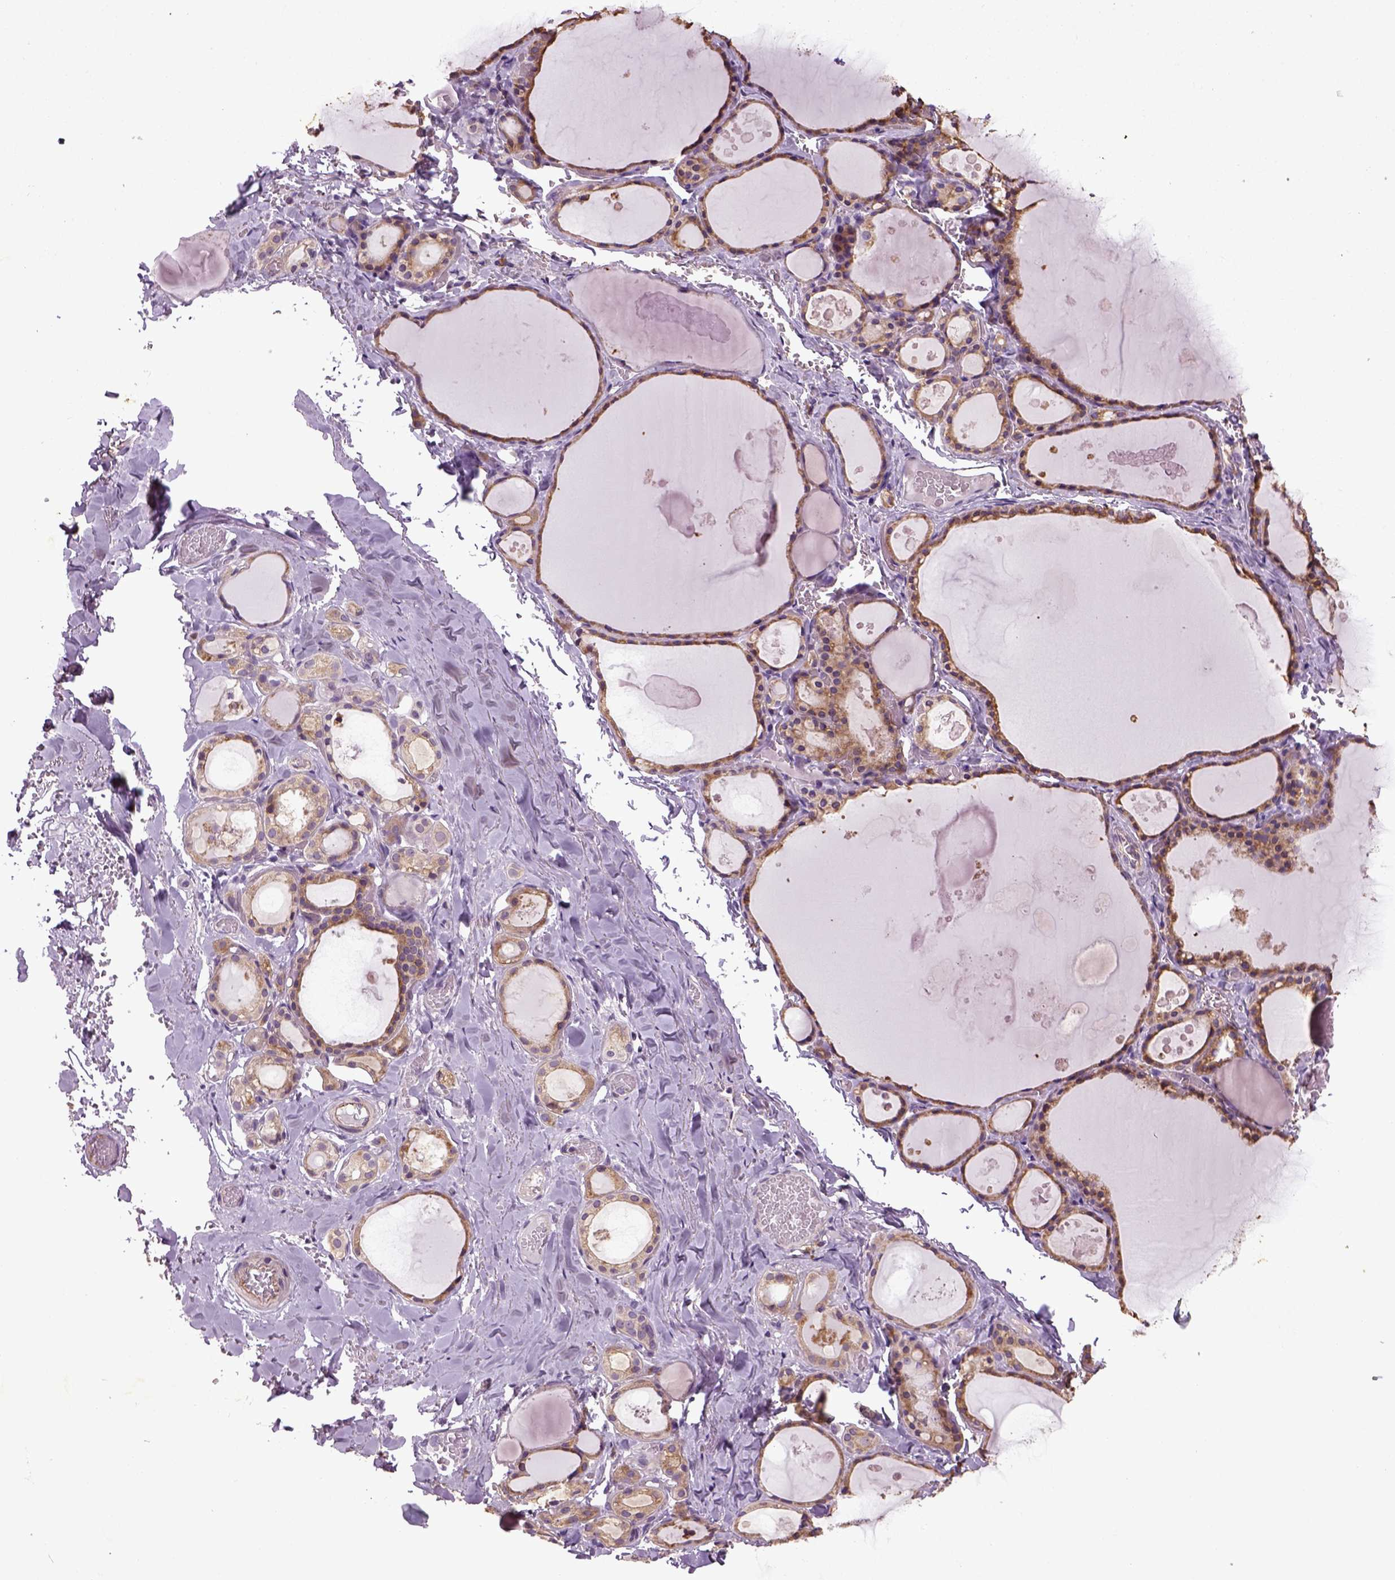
{"staining": {"intensity": "weak", "quantity": ">75%", "location": "cytoplasmic/membranous"}, "tissue": "thyroid gland", "cell_type": "Glandular cells", "image_type": "normal", "snomed": [{"axis": "morphology", "description": "Normal tissue, NOS"}, {"axis": "topography", "description": "Thyroid gland"}], "caption": "Immunohistochemical staining of unremarkable thyroid gland exhibits low levels of weak cytoplasmic/membranous positivity in about >75% of glandular cells.", "gene": "TPRG1", "patient": {"sex": "male", "age": 56}}